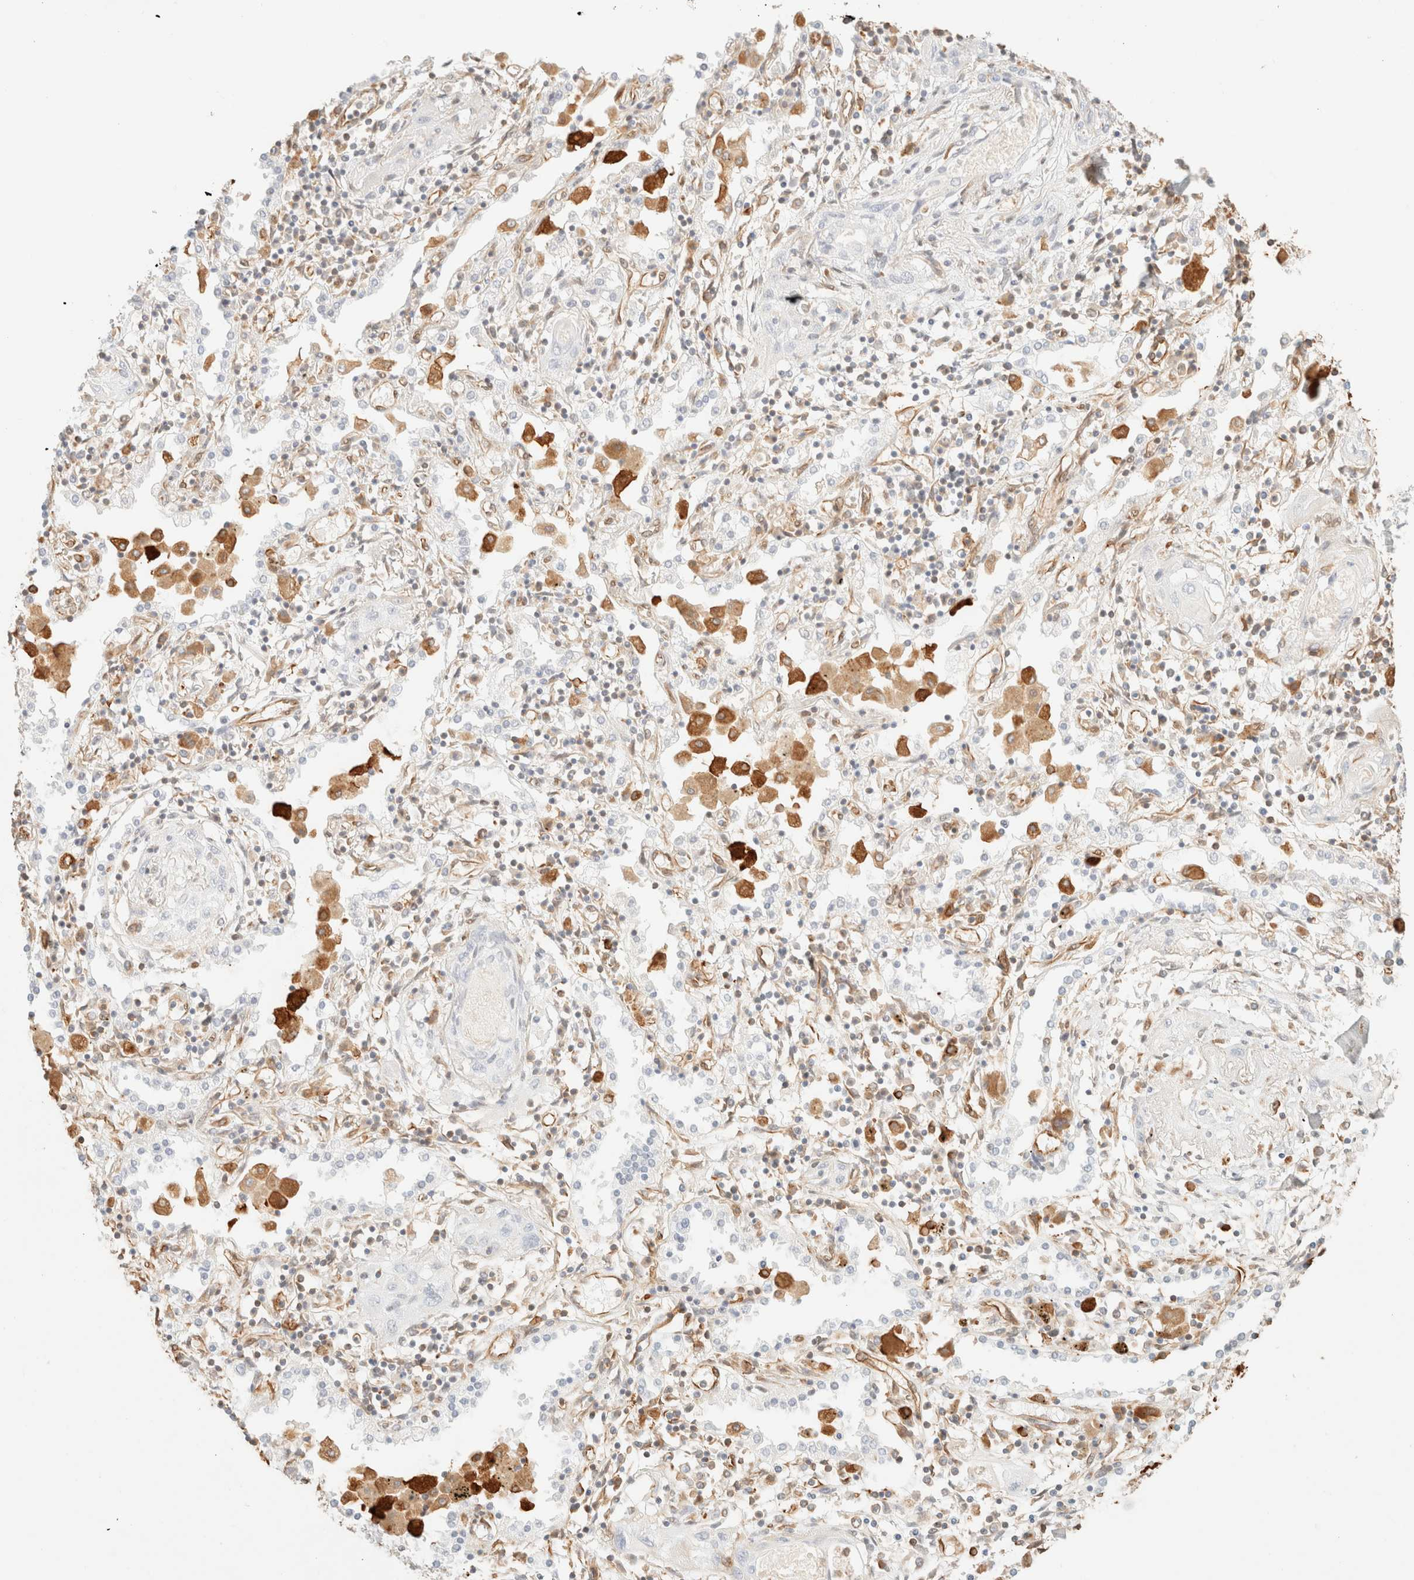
{"staining": {"intensity": "negative", "quantity": "none", "location": "none"}, "tissue": "lung cancer", "cell_type": "Tumor cells", "image_type": "cancer", "snomed": [{"axis": "morphology", "description": "Squamous cell carcinoma, NOS"}, {"axis": "topography", "description": "Lung"}], "caption": "A micrograph of lung cancer stained for a protein shows no brown staining in tumor cells.", "gene": "ZSCAN18", "patient": {"sex": "female", "age": 47}}